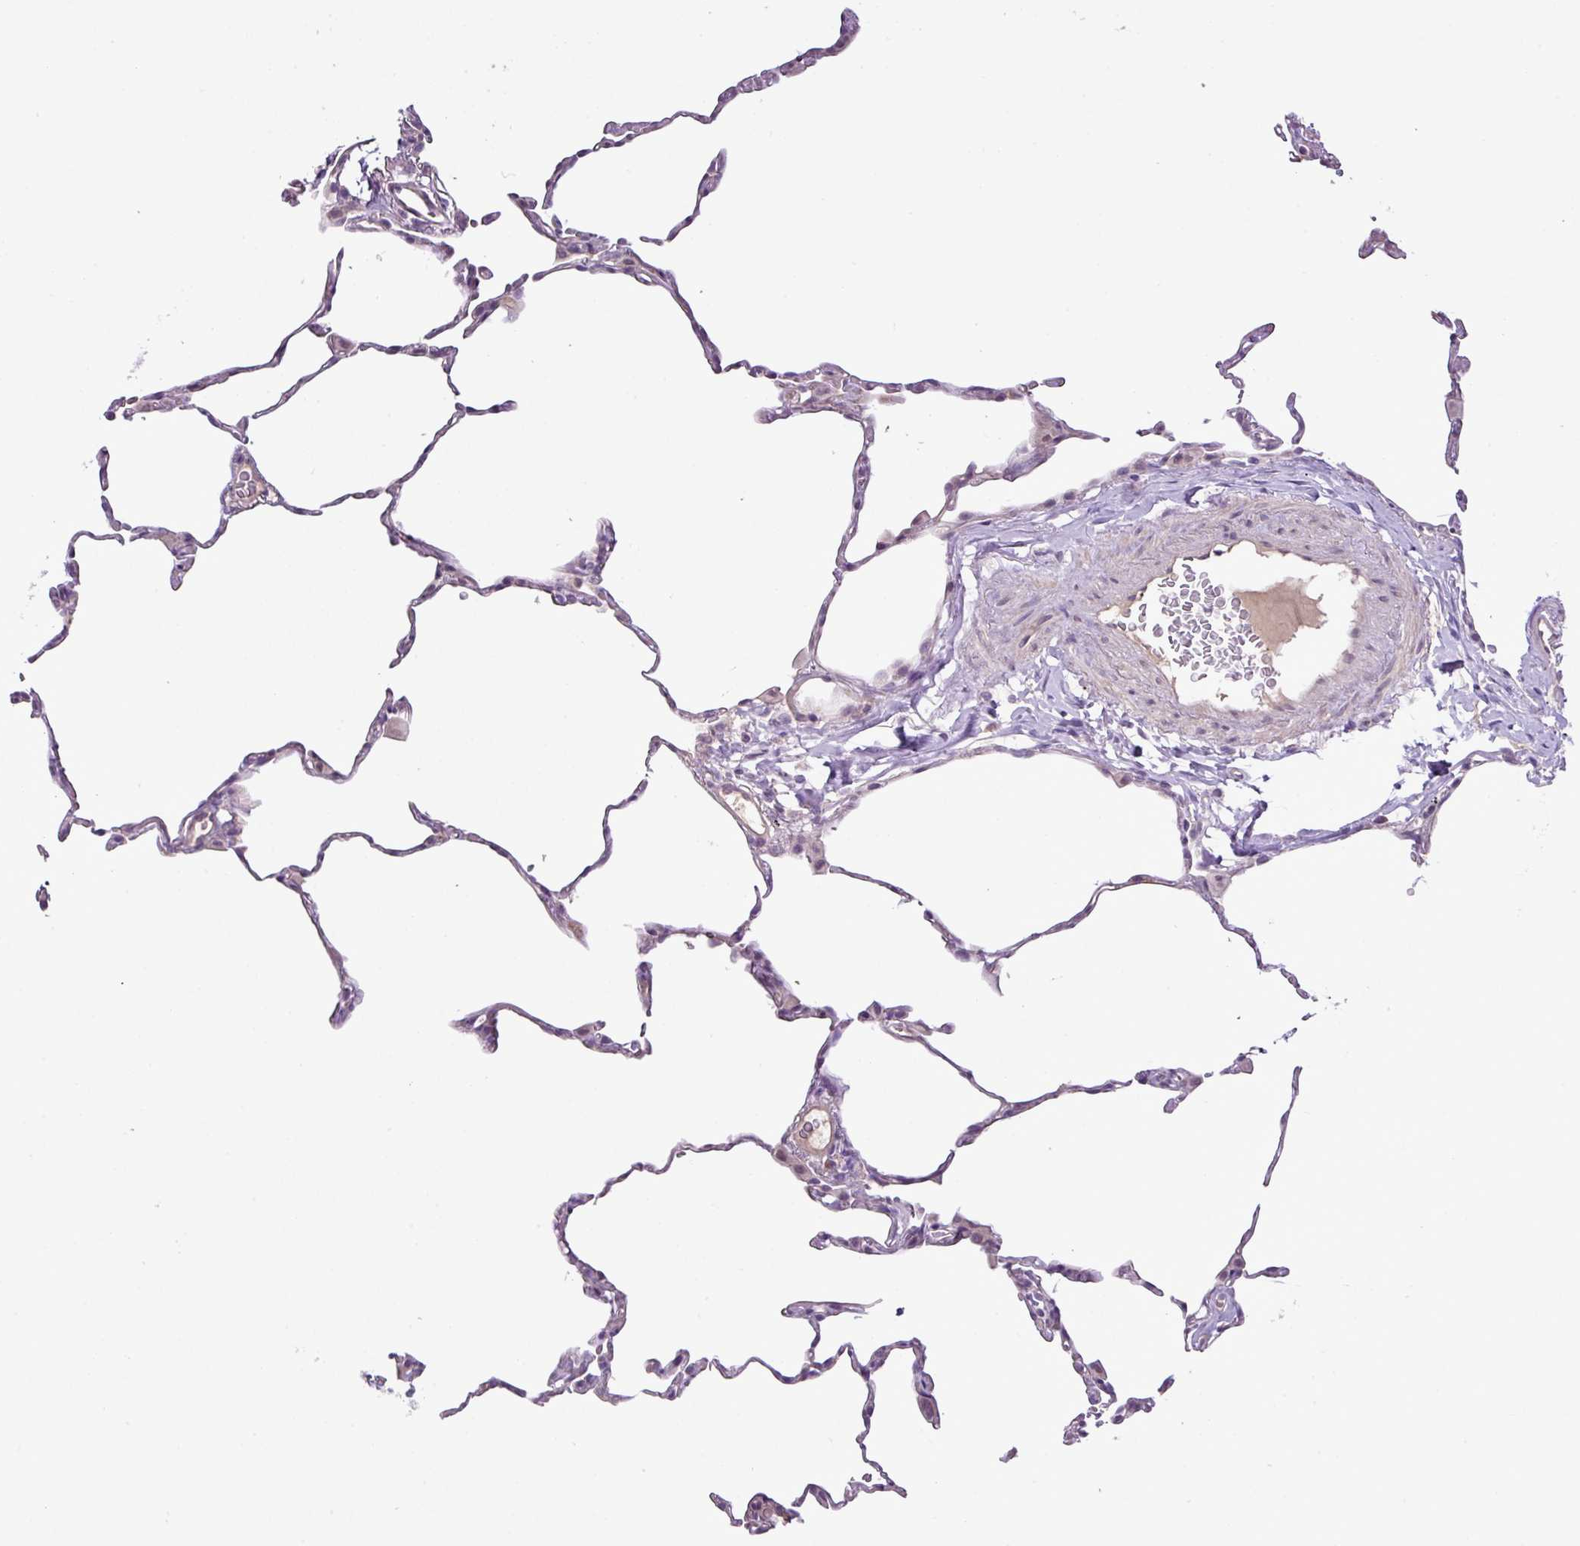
{"staining": {"intensity": "negative", "quantity": "none", "location": "none"}, "tissue": "lung", "cell_type": "Alveolar cells", "image_type": "normal", "snomed": [{"axis": "morphology", "description": "Normal tissue, NOS"}, {"axis": "topography", "description": "Lung"}], "caption": "Immunohistochemical staining of normal lung shows no significant expression in alveolar cells.", "gene": "DNAJB13", "patient": {"sex": "female", "age": 57}}